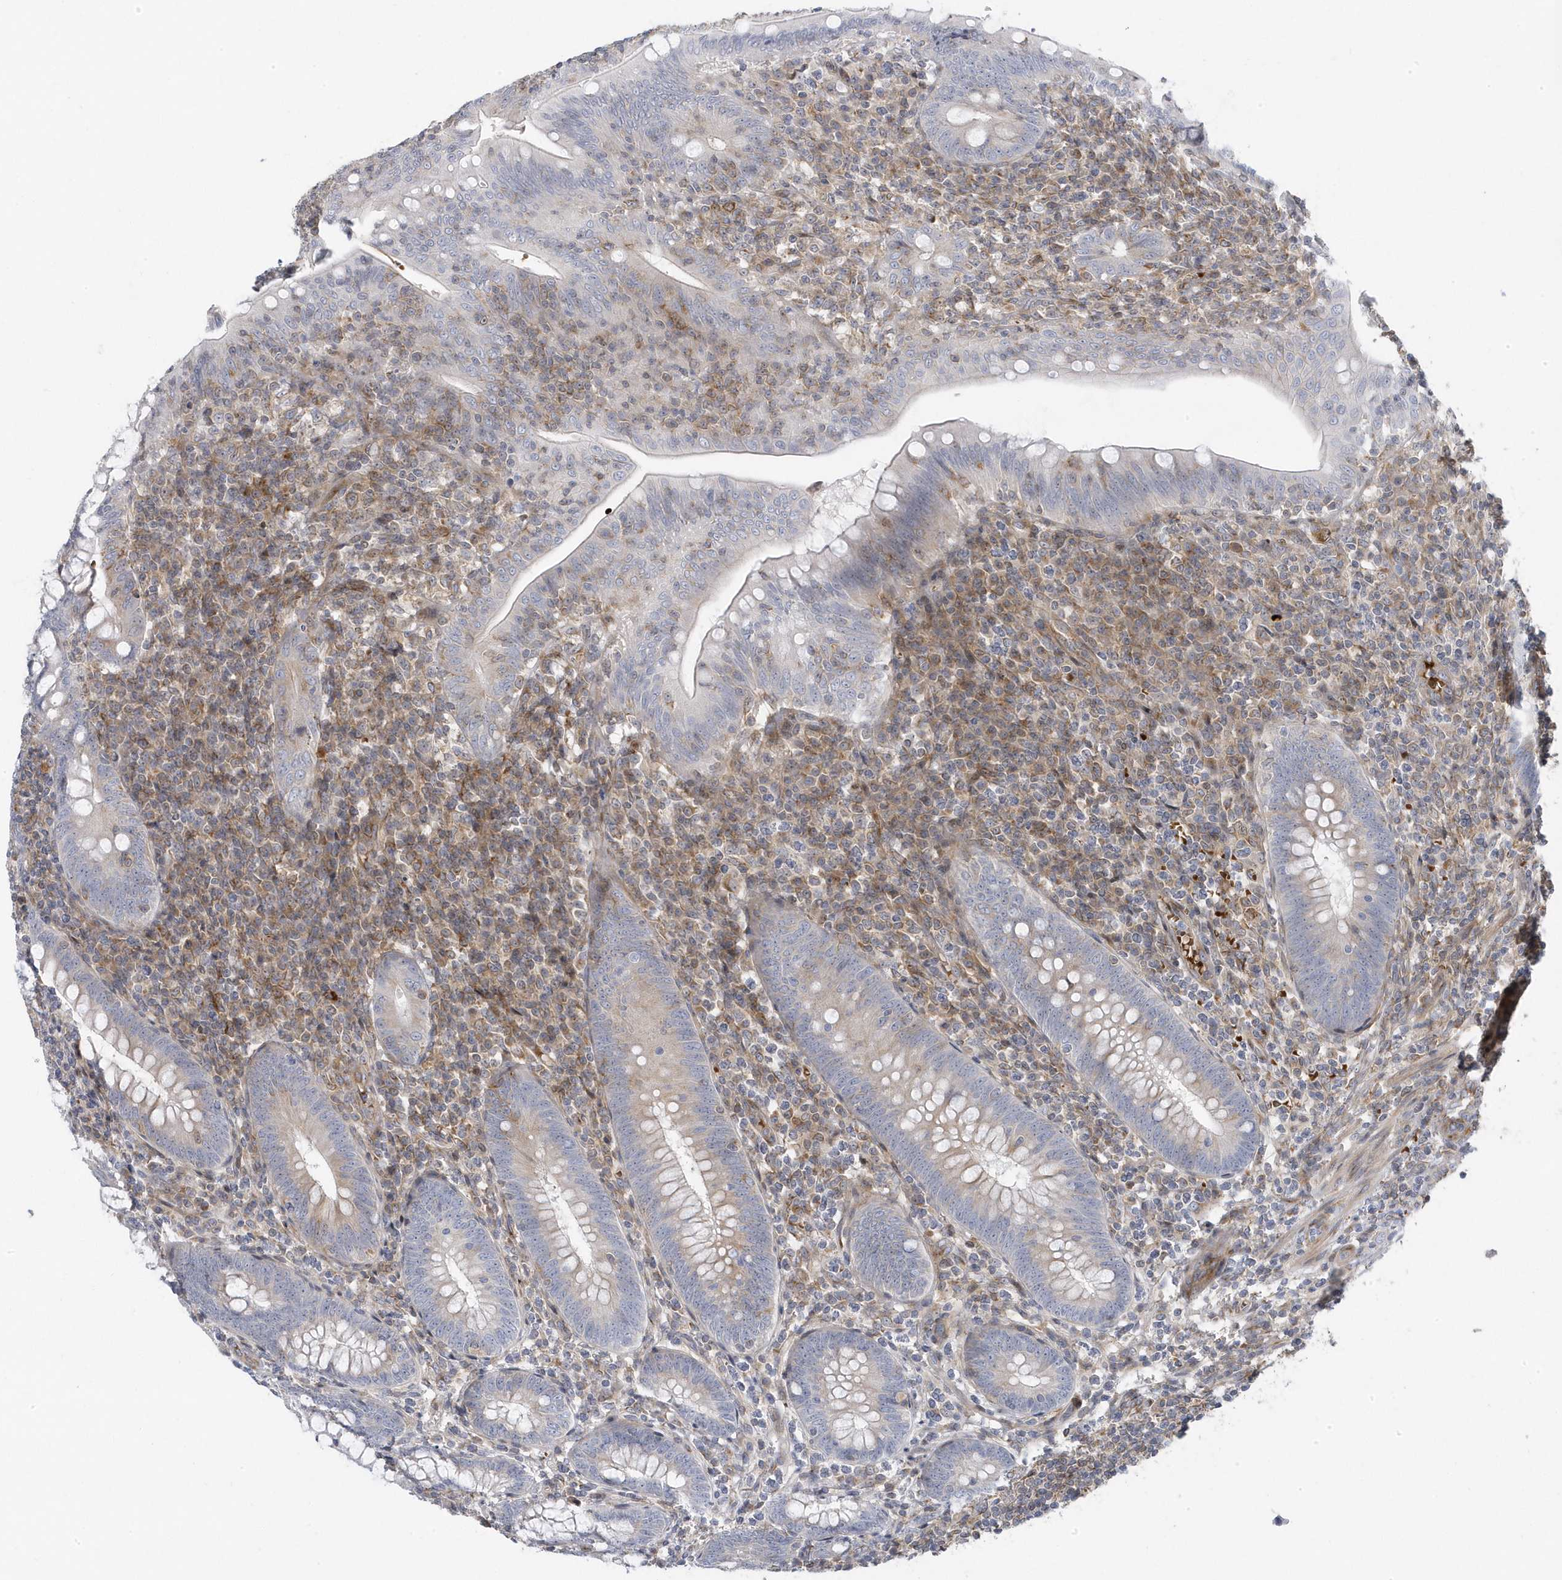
{"staining": {"intensity": "negative", "quantity": "none", "location": "none"}, "tissue": "appendix", "cell_type": "Glandular cells", "image_type": "normal", "snomed": [{"axis": "morphology", "description": "Normal tissue, NOS"}, {"axis": "topography", "description": "Appendix"}], "caption": "An image of appendix stained for a protein demonstrates no brown staining in glandular cells.", "gene": "MAP7D3", "patient": {"sex": "male", "age": 14}}